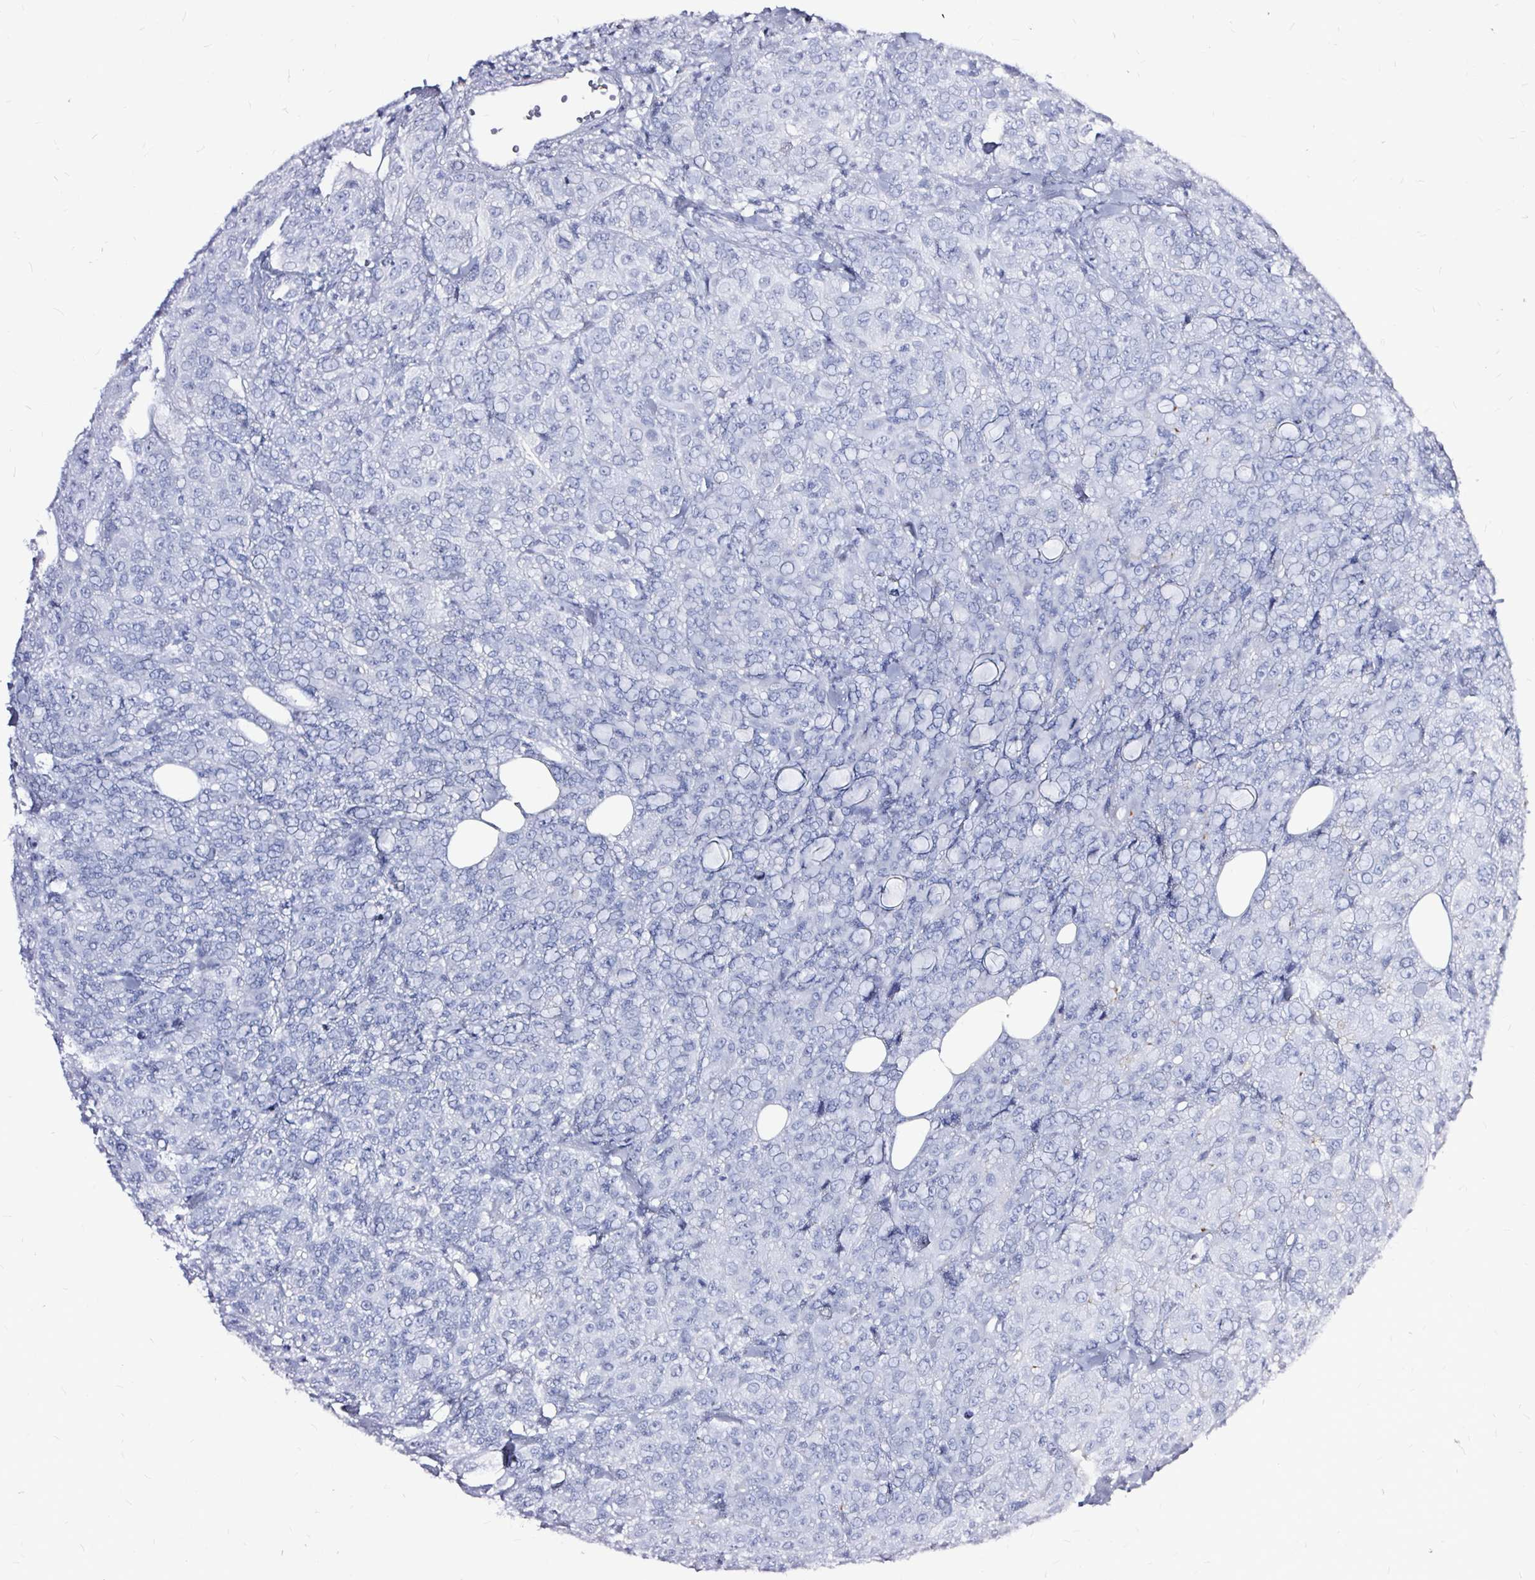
{"staining": {"intensity": "negative", "quantity": "none", "location": "none"}, "tissue": "breast cancer", "cell_type": "Tumor cells", "image_type": "cancer", "snomed": [{"axis": "morphology", "description": "Normal tissue, NOS"}, {"axis": "morphology", "description": "Duct carcinoma"}, {"axis": "topography", "description": "Breast"}], "caption": "Infiltrating ductal carcinoma (breast) stained for a protein using immunohistochemistry (IHC) shows no expression tumor cells.", "gene": "LUZP4", "patient": {"sex": "female", "age": 43}}